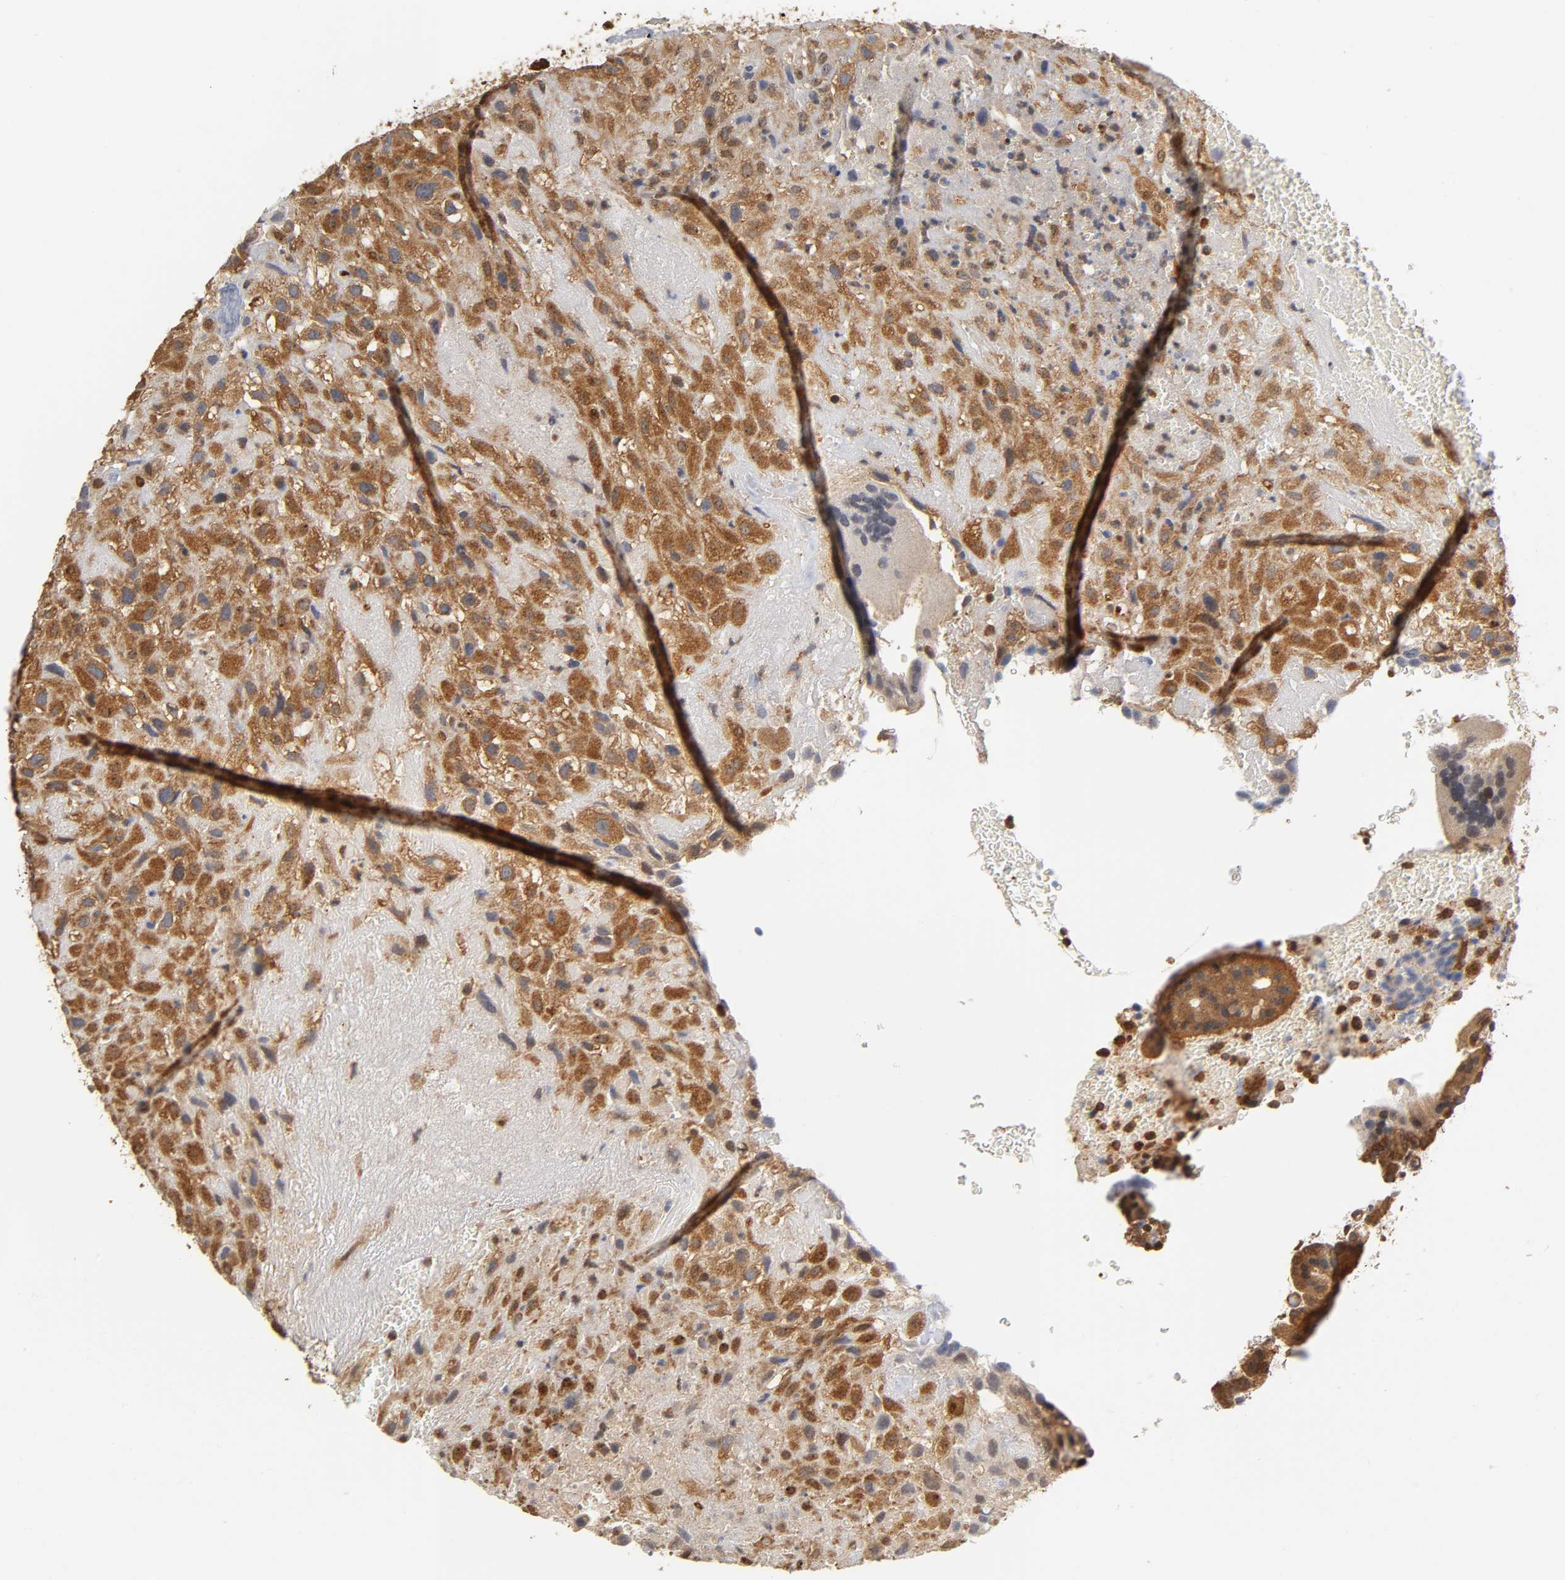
{"staining": {"intensity": "moderate", "quantity": ">75%", "location": "cytoplasmic/membranous"}, "tissue": "placenta", "cell_type": "Decidual cells", "image_type": "normal", "snomed": [{"axis": "morphology", "description": "Normal tissue, NOS"}, {"axis": "topography", "description": "Placenta"}], "caption": "About >75% of decidual cells in unremarkable placenta exhibit moderate cytoplasmic/membranous protein positivity as visualized by brown immunohistochemical staining.", "gene": "PAFAH1B1", "patient": {"sex": "female", "age": 19}}